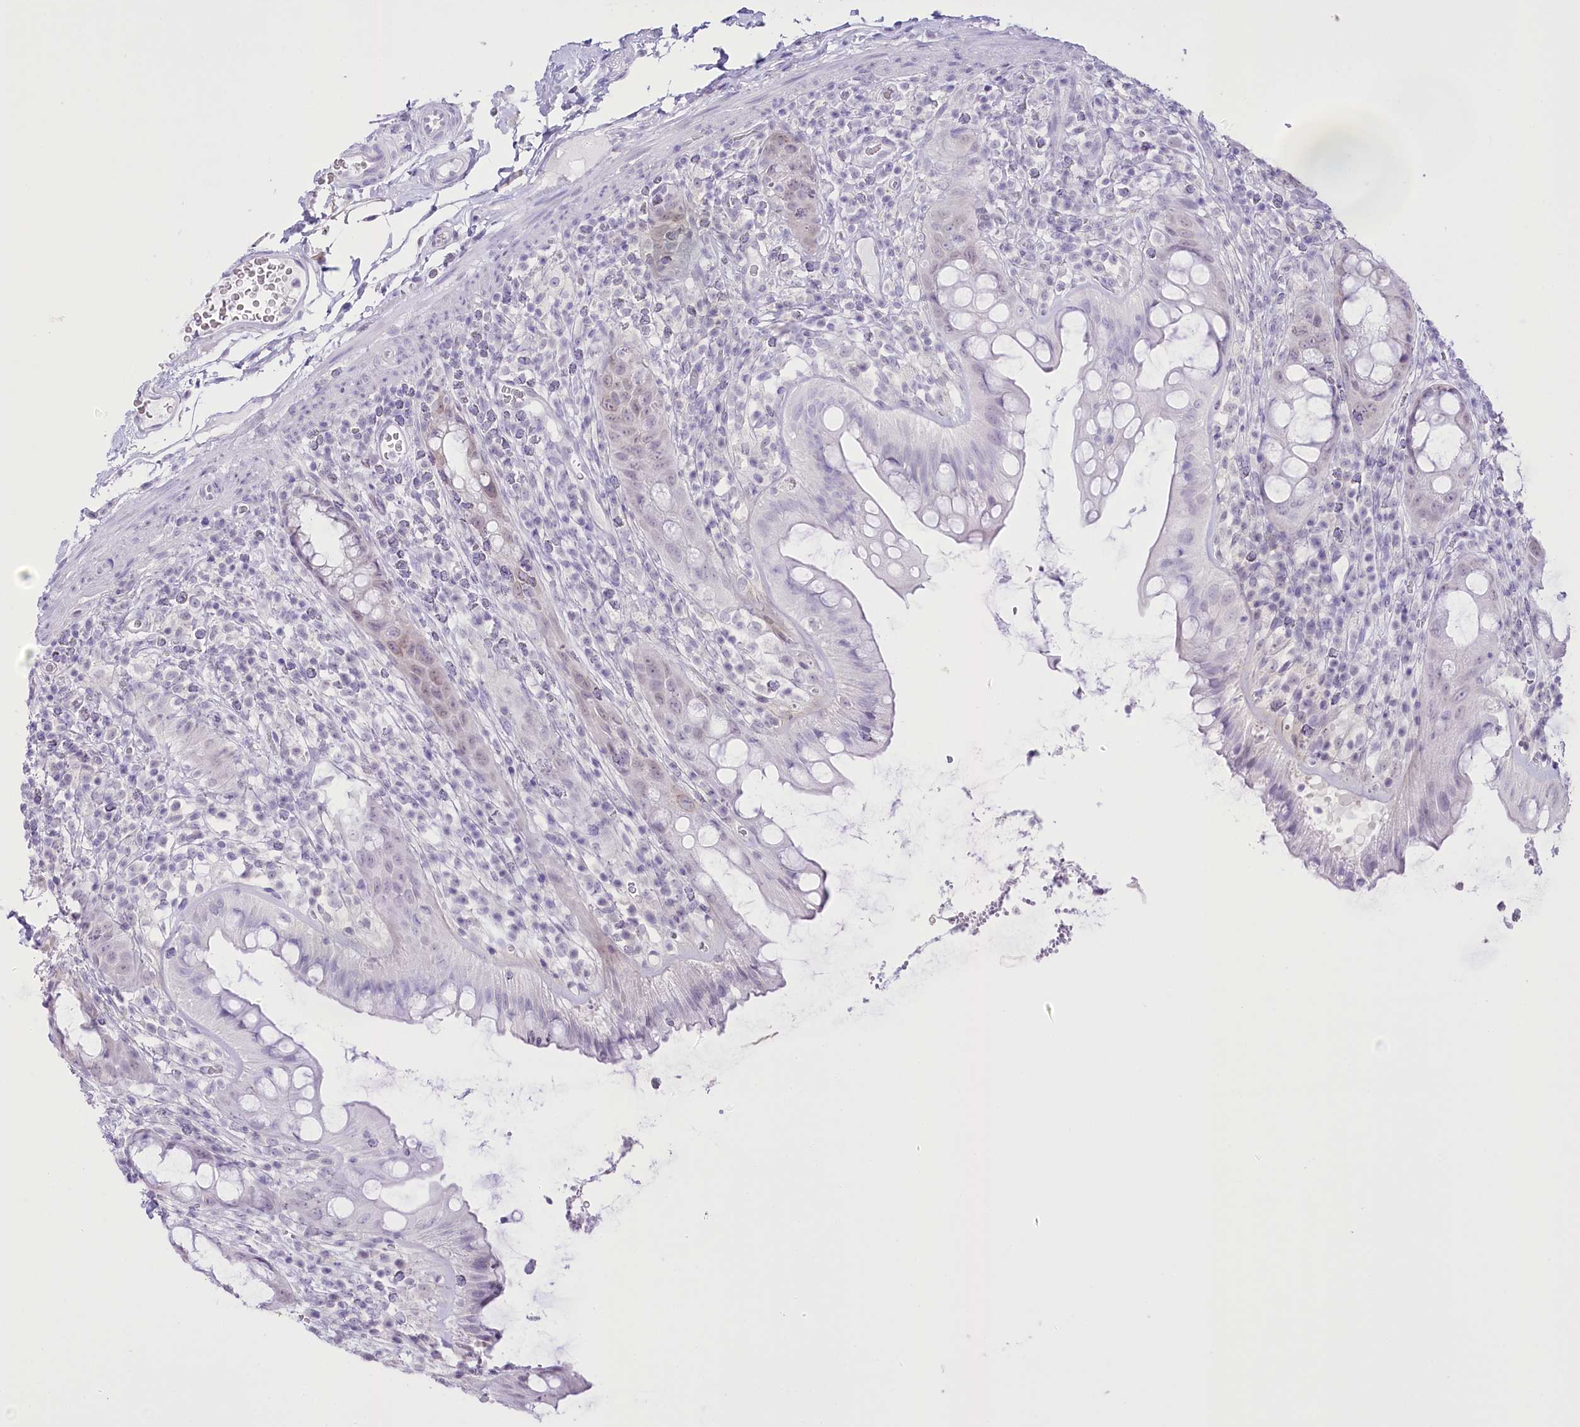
{"staining": {"intensity": "negative", "quantity": "none", "location": "none"}, "tissue": "rectum", "cell_type": "Glandular cells", "image_type": "normal", "snomed": [{"axis": "morphology", "description": "Normal tissue, NOS"}, {"axis": "topography", "description": "Rectum"}], "caption": "Immunohistochemical staining of benign rectum reveals no significant staining in glandular cells. (Stains: DAB (3,3'-diaminobenzidine) IHC with hematoxylin counter stain, Microscopy: brightfield microscopy at high magnification).", "gene": "SLC39A10", "patient": {"sex": "female", "age": 57}}